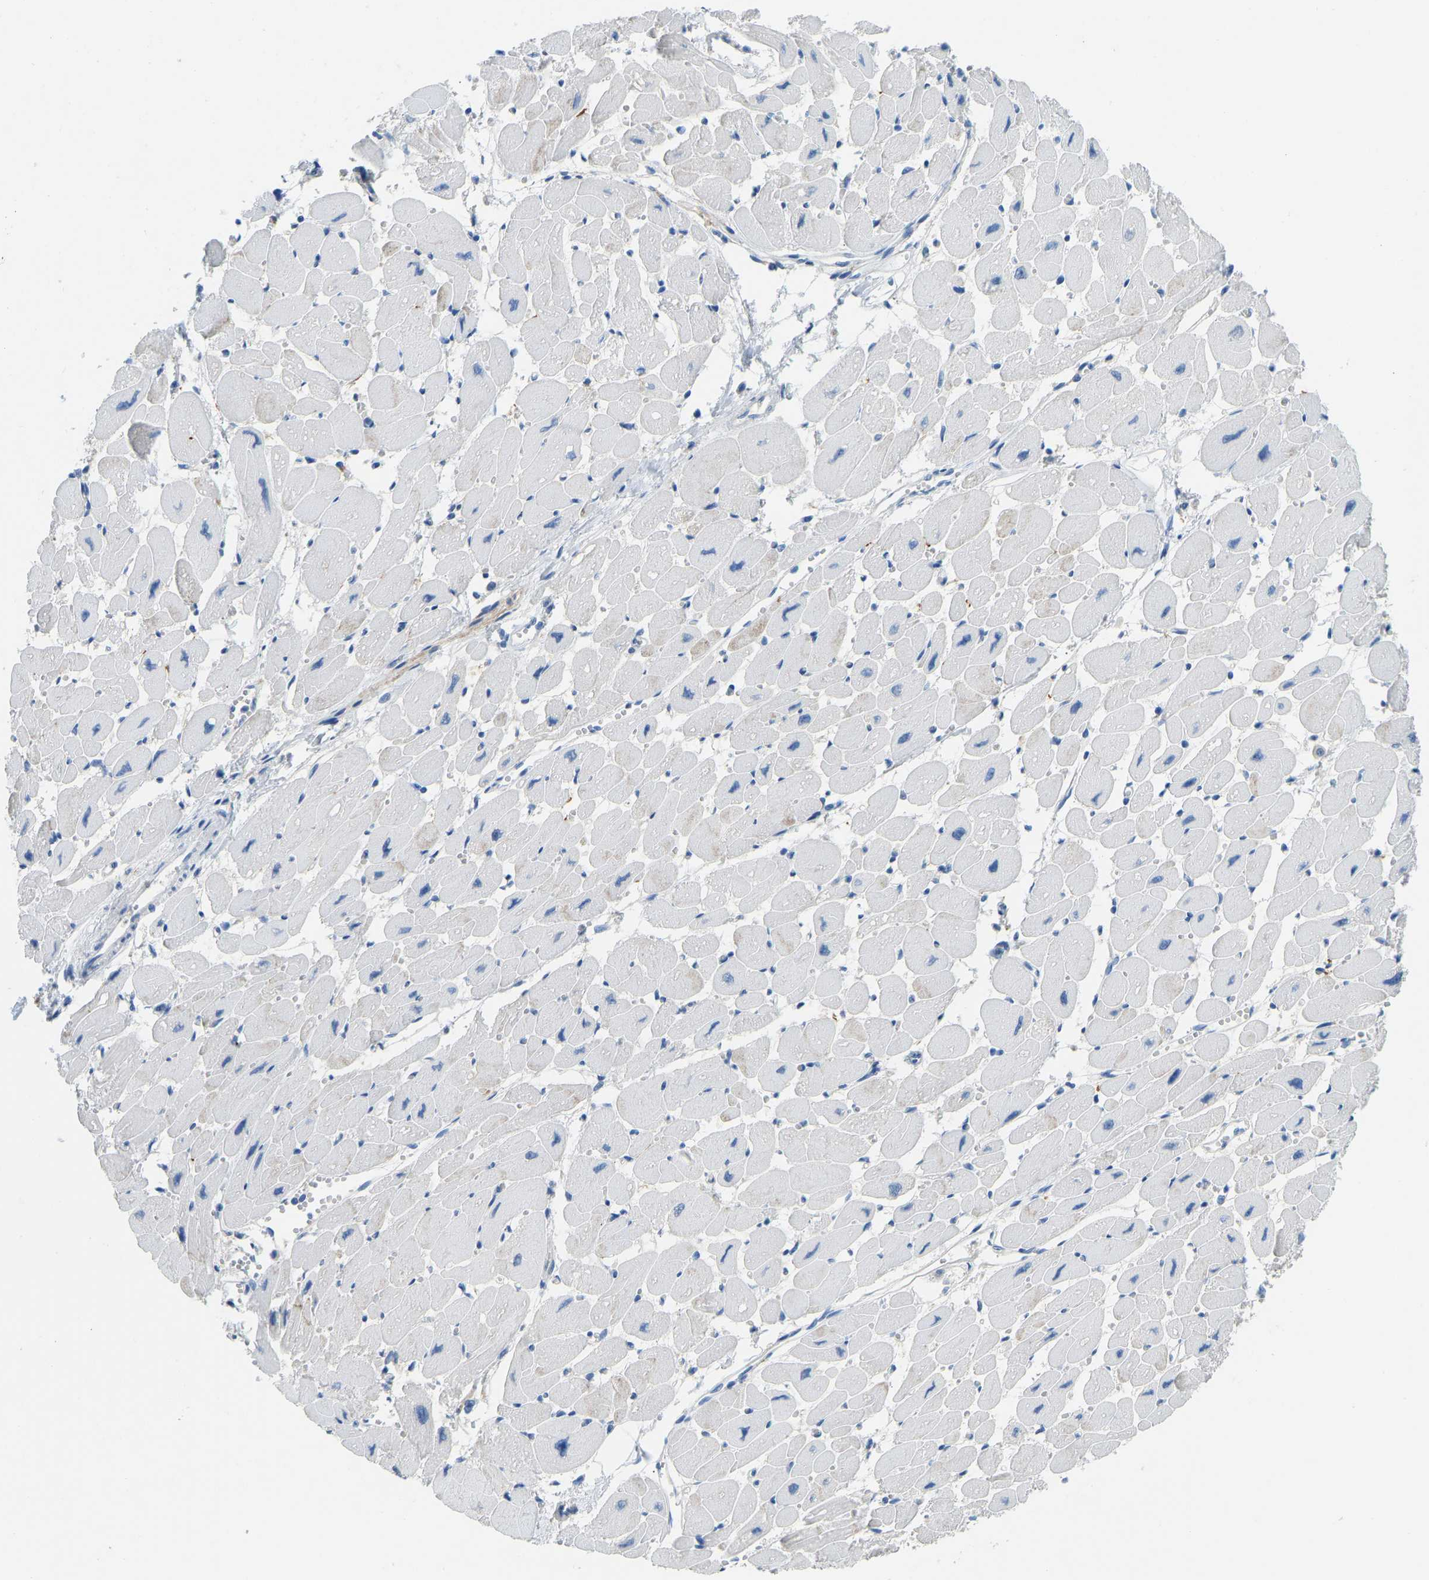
{"staining": {"intensity": "negative", "quantity": "none", "location": "none"}, "tissue": "heart muscle", "cell_type": "Cardiomyocytes", "image_type": "normal", "snomed": [{"axis": "morphology", "description": "Normal tissue, NOS"}, {"axis": "topography", "description": "Heart"}], "caption": "IHC histopathology image of normal human heart muscle stained for a protein (brown), which exhibits no expression in cardiomyocytes.", "gene": "ATP1A1", "patient": {"sex": "female", "age": 54}}